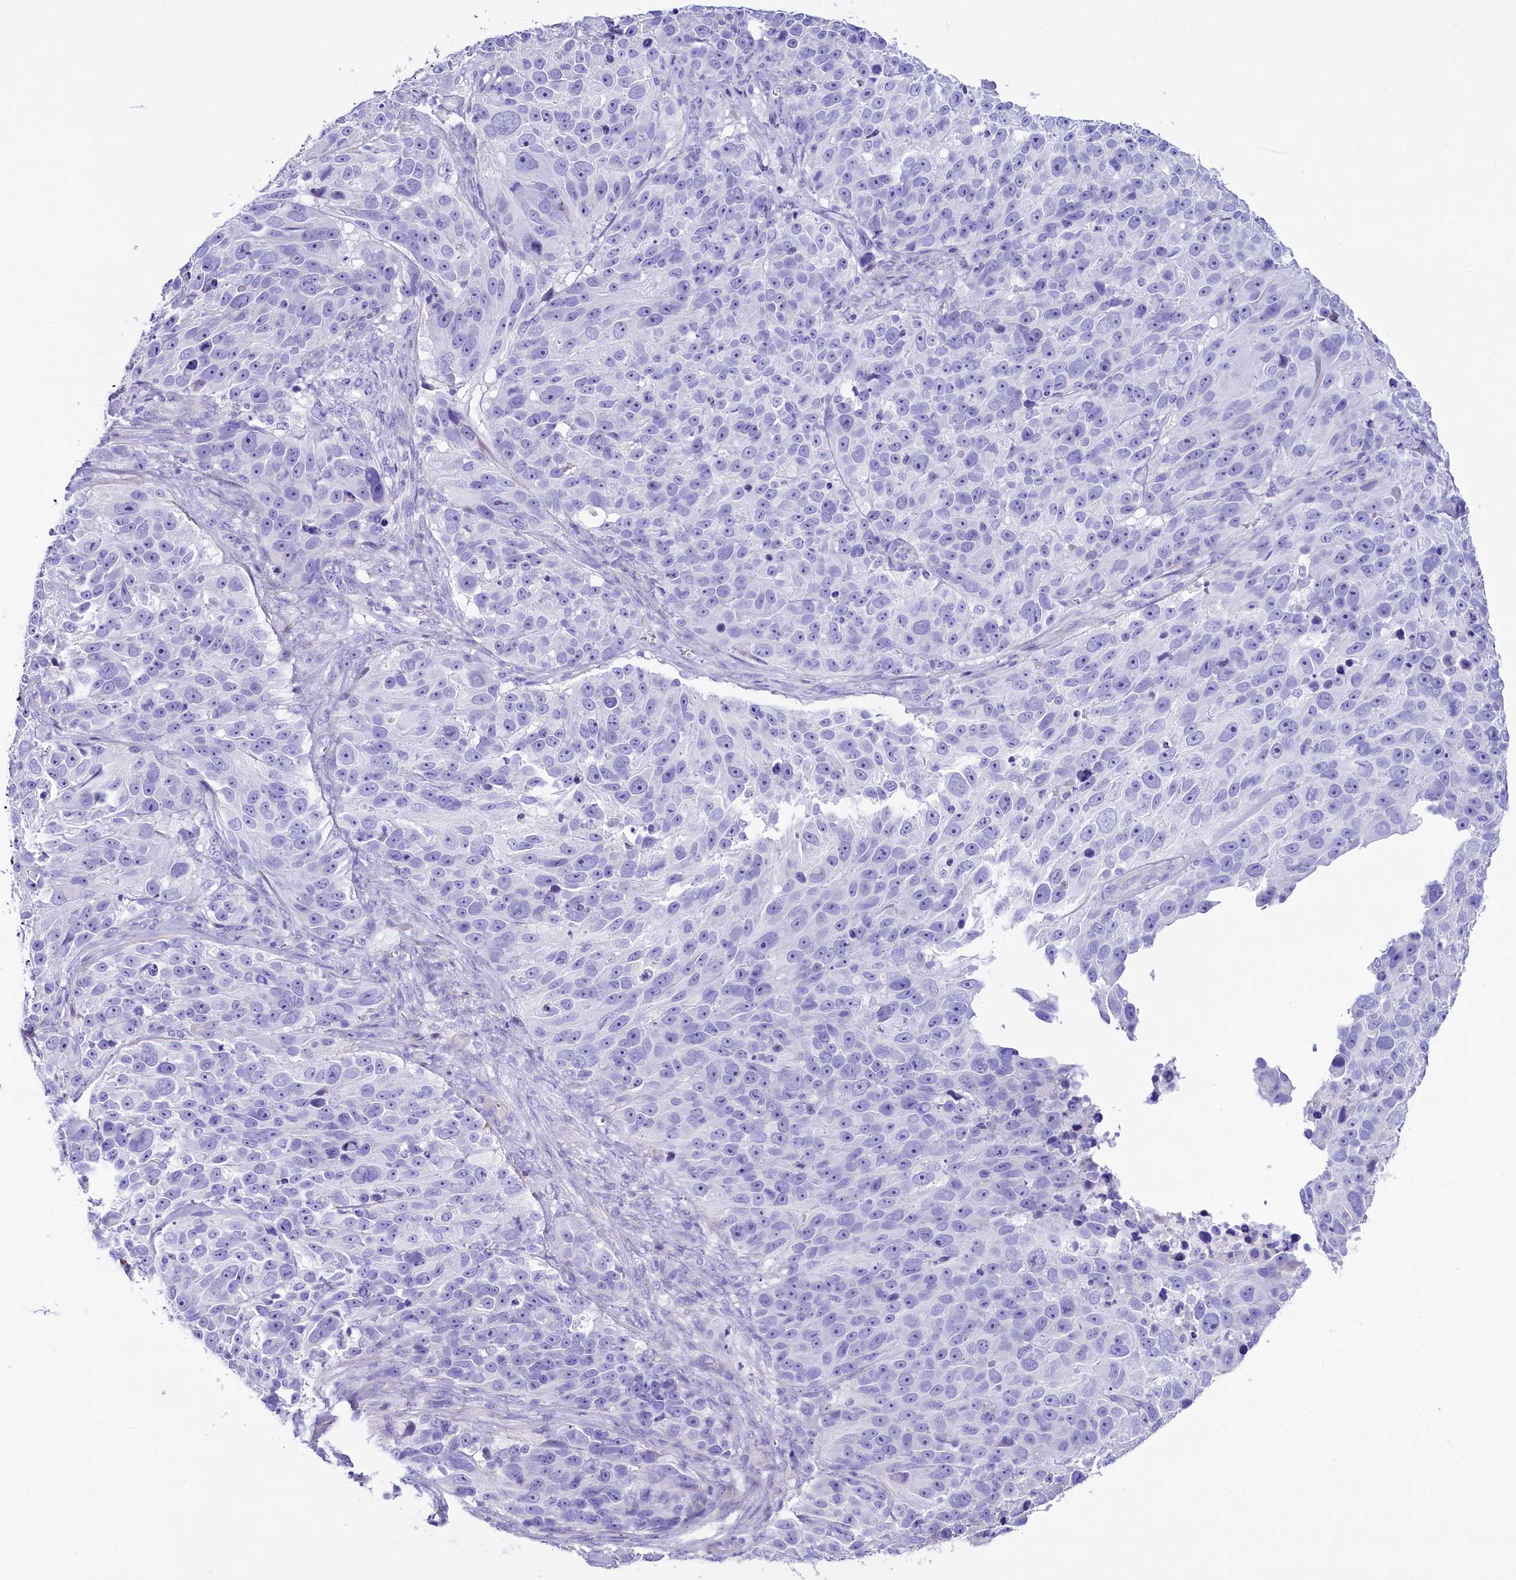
{"staining": {"intensity": "negative", "quantity": "none", "location": "none"}, "tissue": "melanoma", "cell_type": "Tumor cells", "image_type": "cancer", "snomed": [{"axis": "morphology", "description": "Malignant melanoma, NOS"}, {"axis": "topography", "description": "Skin"}], "caption": "Immunohistochemistry of malignant melanoma reveals no positivity in tumor cells.", "gene": "RBP3", "patient": {"sex": "male", "age": 84}}